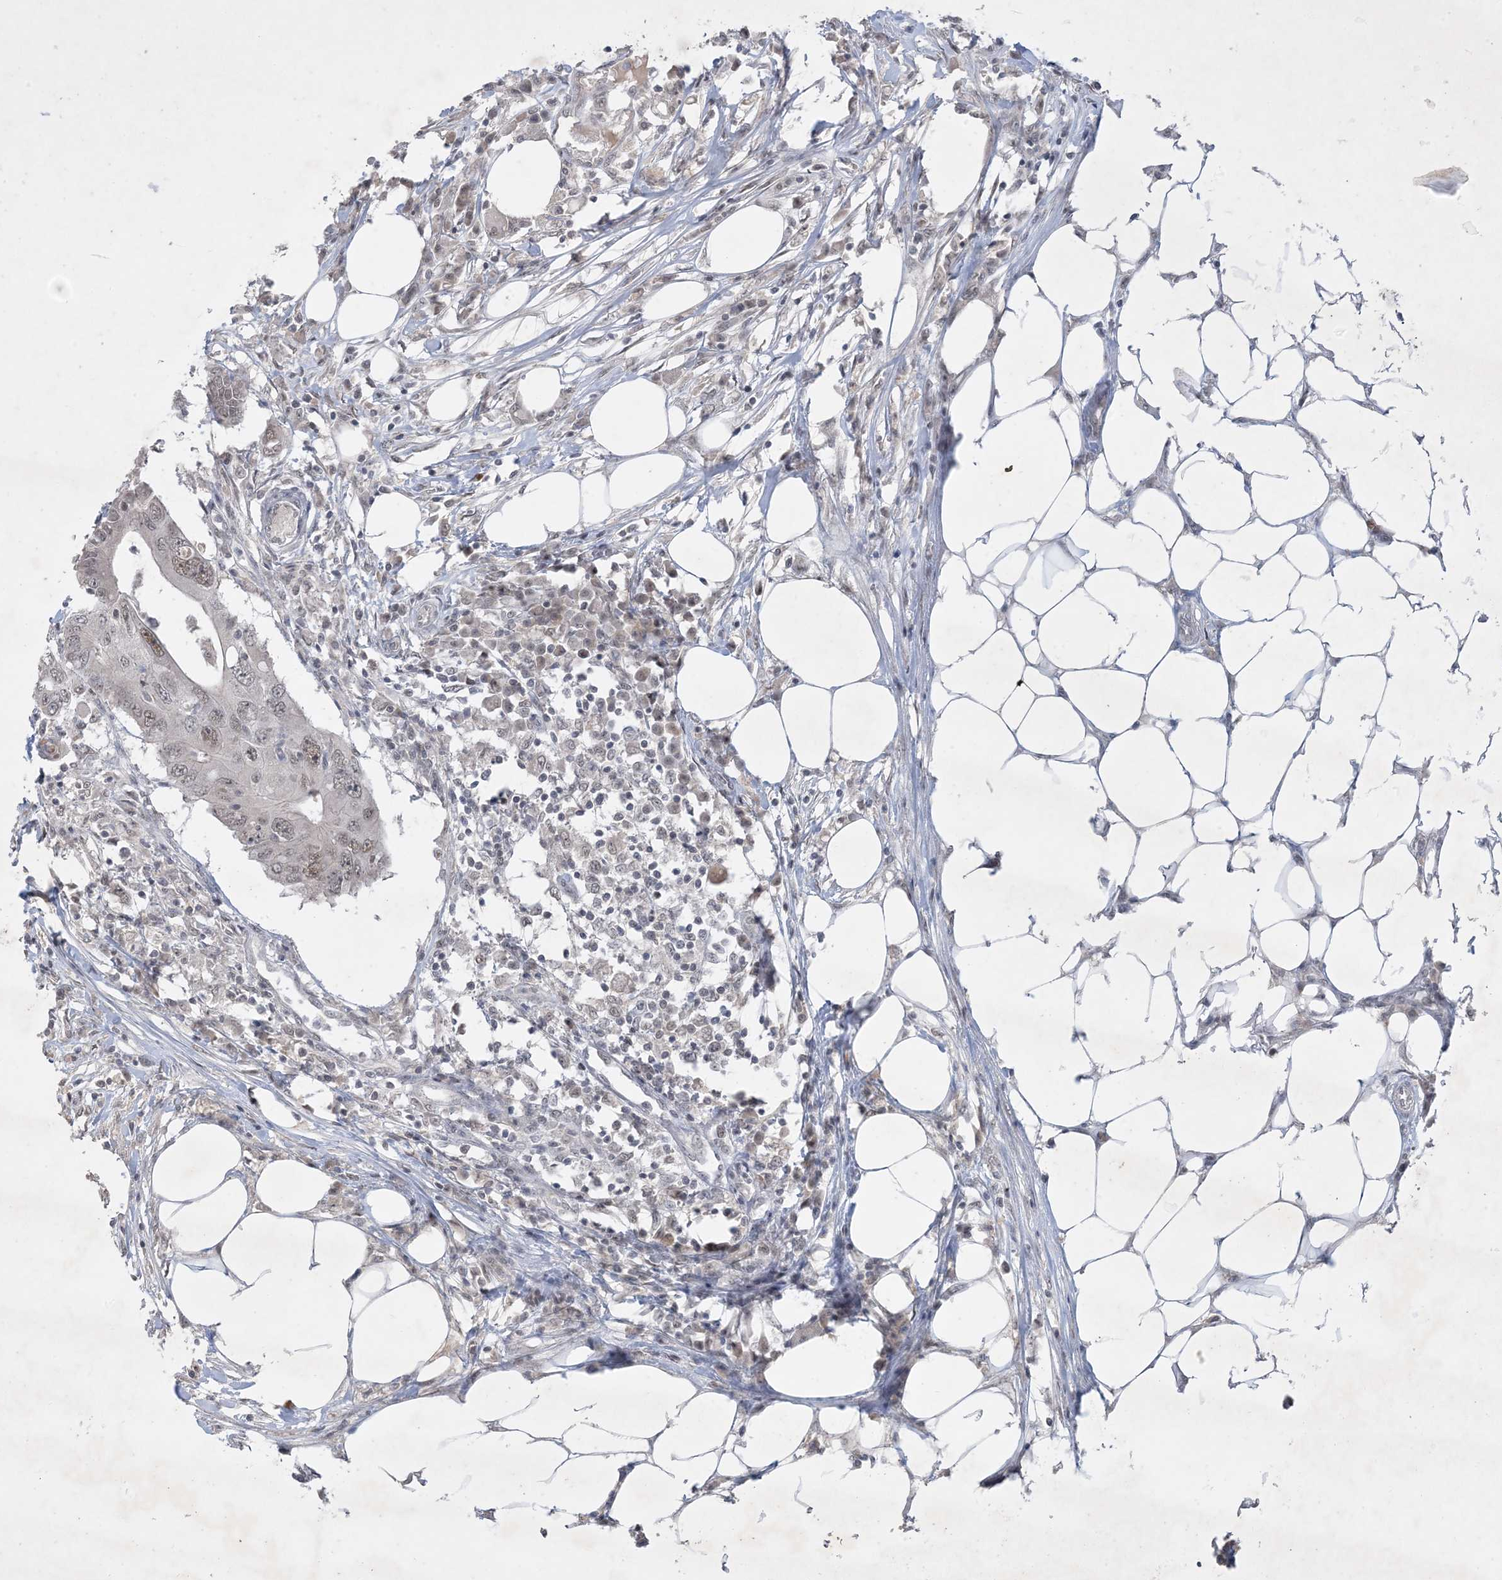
{"staining": {"intensity": "weak", "quantity": ">75%", "location": "nuclear"}, "tissue": "colorectal cancer", "cell_type": "Tumor cells", "image_type": "cancer", "snomed": [{"axis": "morphology", "description": "Adenocarcinoma, NOS"}, {"axis": "topography", "description": "Colon"}], "caption": "DAB (3,3'-diaminobenzidine) immunohistochemical staining of adenocarcinoma (colorectal) demonstrates weak nuclear protein staining in about >75% of tumor cells. (DAB (3,3'-diaminobenzidine) = brown stain, brightfield microscopy at high magnification).", "gene": "ZNF674", "patient": {"sex": "male", "age": 71}}